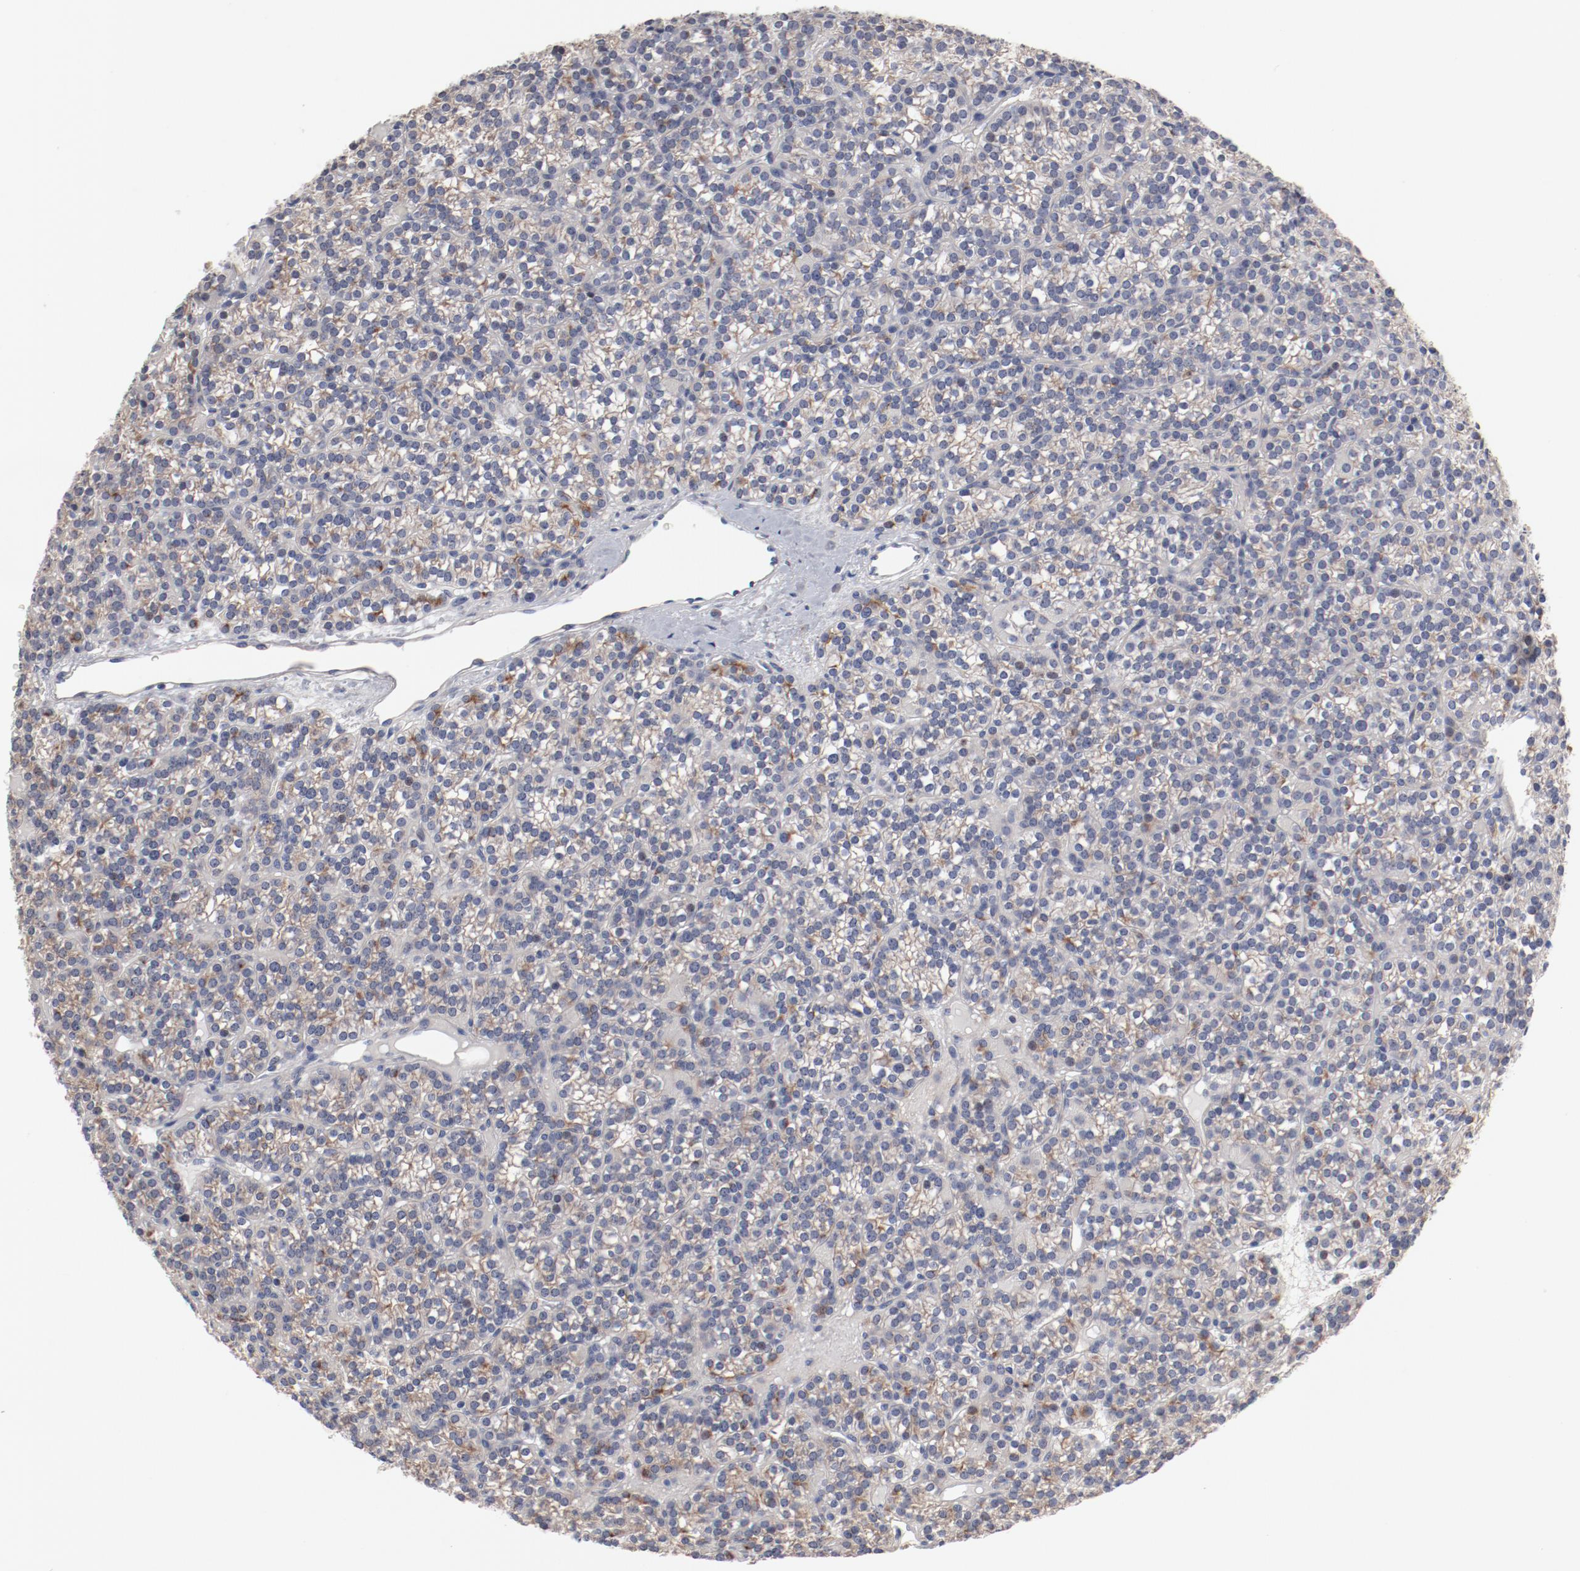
{"staining": {"intensity": "negative", "quantity": "none", "location": "none"}, "tissue": "parathyroid gland", "cell_type": "Glandular cells", "image_type": "normal", "snomed": [{"axis": "morphology", "description": "Normal tissue, NOS"}, {"axis": "topography", "description": "Parathyroid gland"}], "caption": "High power microscopy micrograph of an immunohistochemistry photomicrograph of normal parathyroid gland, revealing no significant positivity in glandular cells.", "gene": "GPR143", "patient": {"sex": "female", "age": 50}}